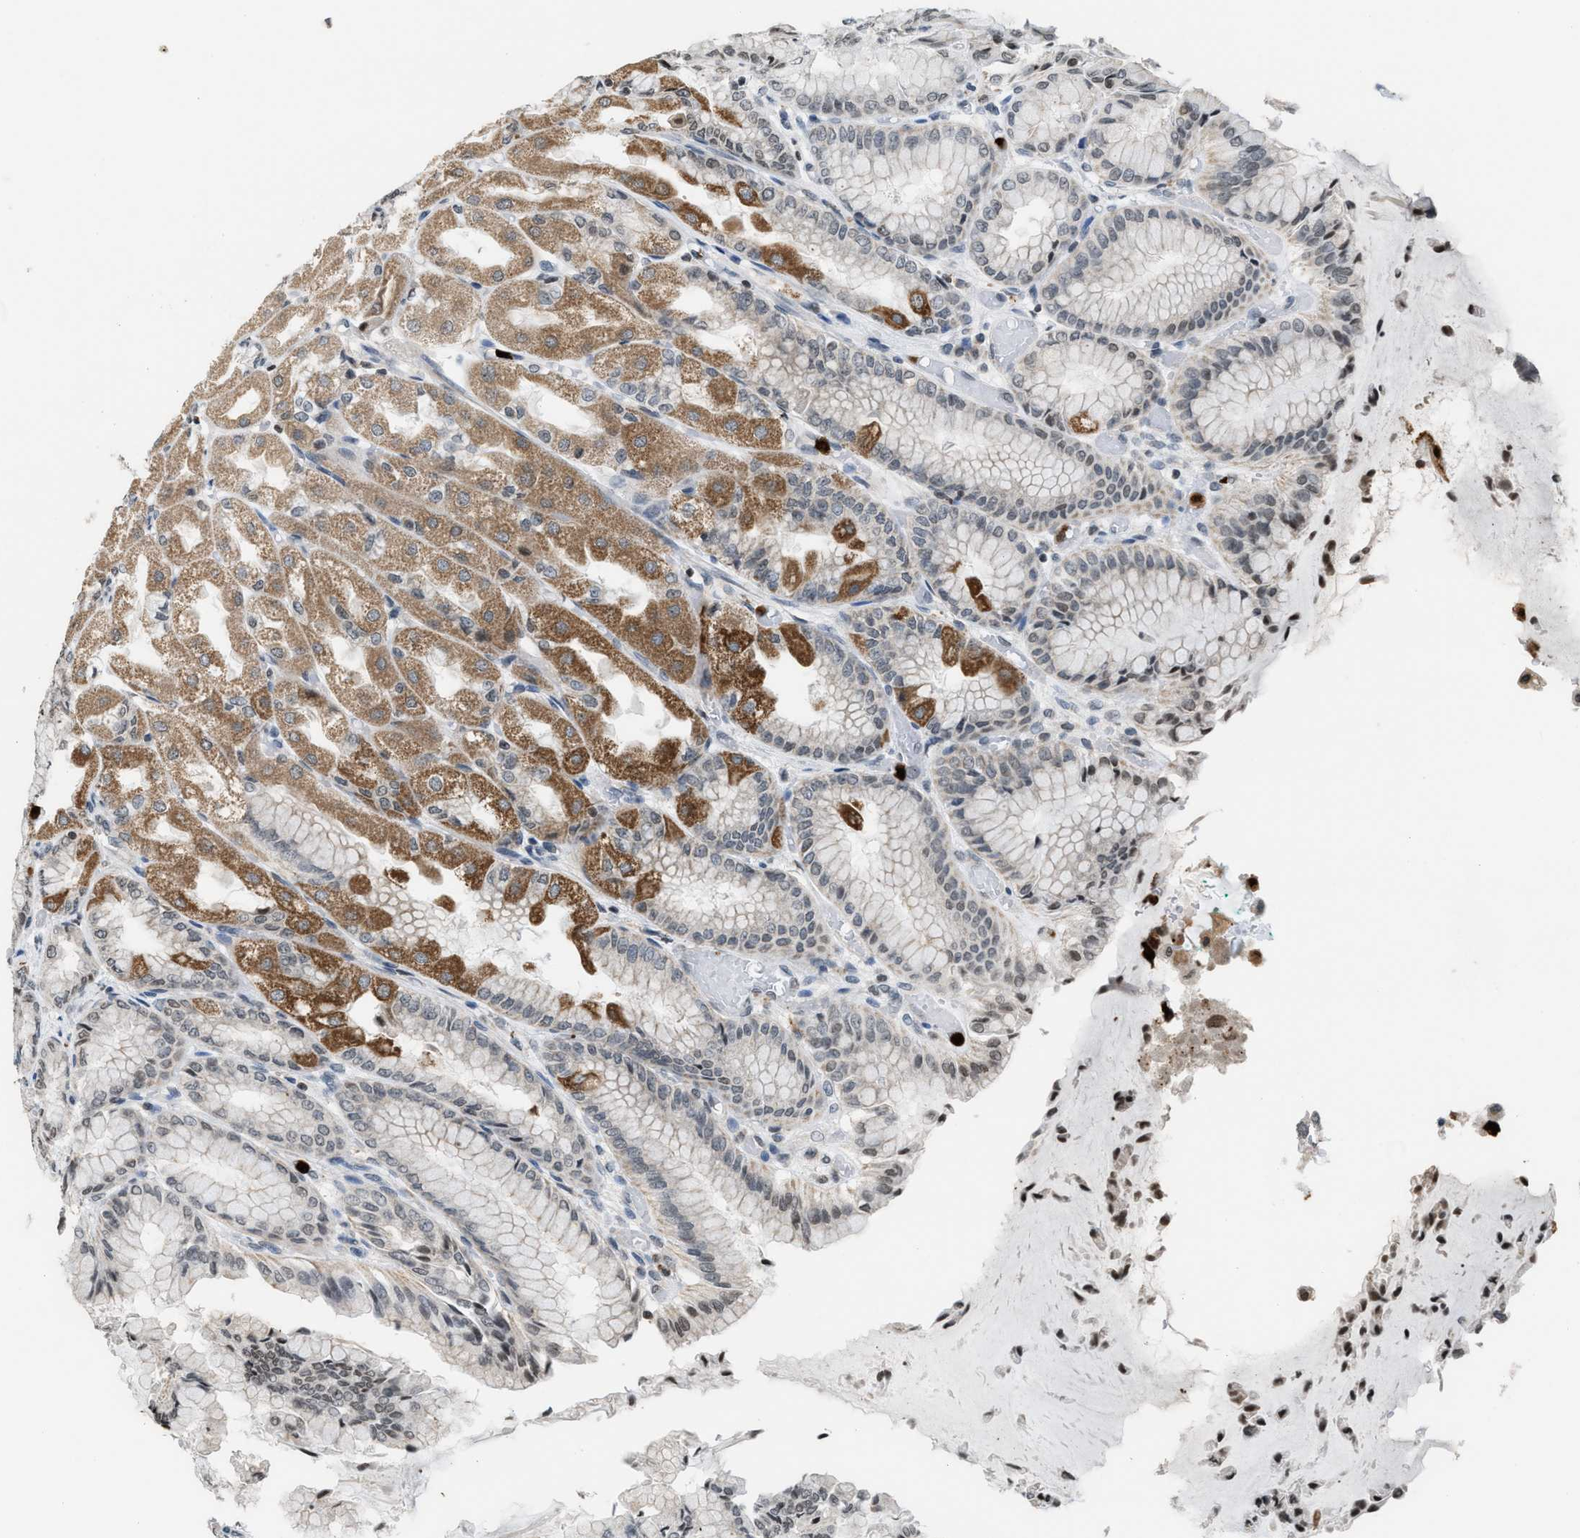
{"staining": {"intensity": "moderate", "quantity": "25%-75%", "location": "cytoplasmic/membranous"}, "tissue": "stomach", "cell_type": "Glandular cells", "image_type": "normal", "snomed": [{"axis": "morphology", "description": "Normal tissue, NOS"}, {"axis": "topography", "description": "Stomach, upper"}], "caption": "Immunohistochemical staining of normal stomach demonstrates moderate cytoplasmic/membranous protein positivity in about 25%-75% of glandular cells.", "gene": "PRUNE2", "patient": {"sex": "male", "age": 72}}